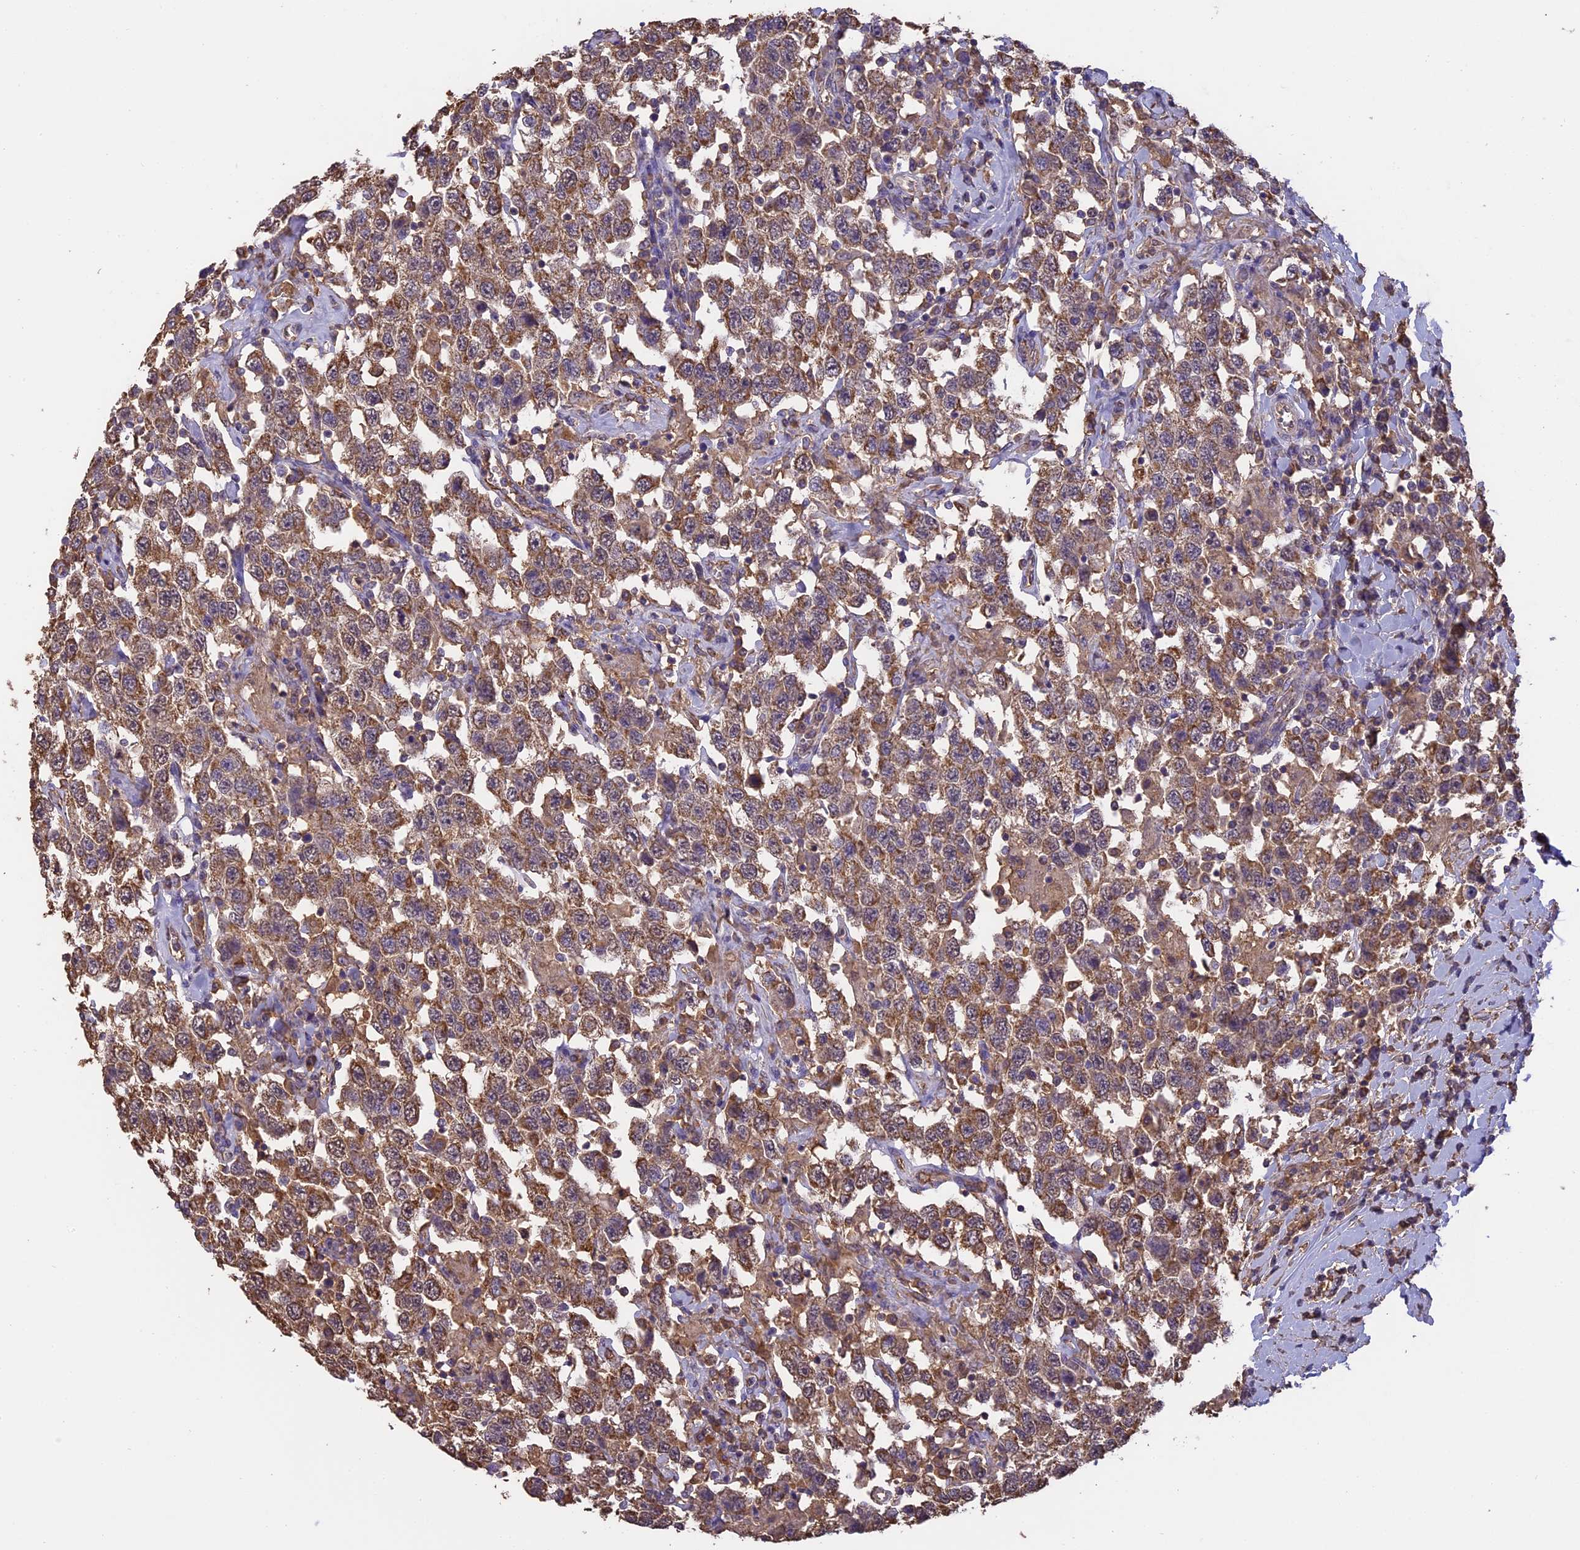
{"staining": {"intensity": "moderate", "quantity": ">75%", "location": "cytoplasmic/membranous,nuclear"}, "tissue": "testis cancer", "cell_type": "Tumor cells", "image_type": "cancer", "snomed": [{"axis": "morphology", "description": "Seminoma, NOS"}, {"axis": "topography", "description": "Testis"}], "caption": "Immunohistochemistry (IHC) (DAB) staining of human testis cancer displays moderate cytoplasmic/membranous and nuclear protein positivity in about >75% of tumor cells. Using DAB (3,3'-diaminobenzidine) (brown) and hematoxylin (blue) stains, captured at high magnification using brightfield microscopy.", "gene": "ARHGAP19", "patient": {"sex": "male", "age": 41}}